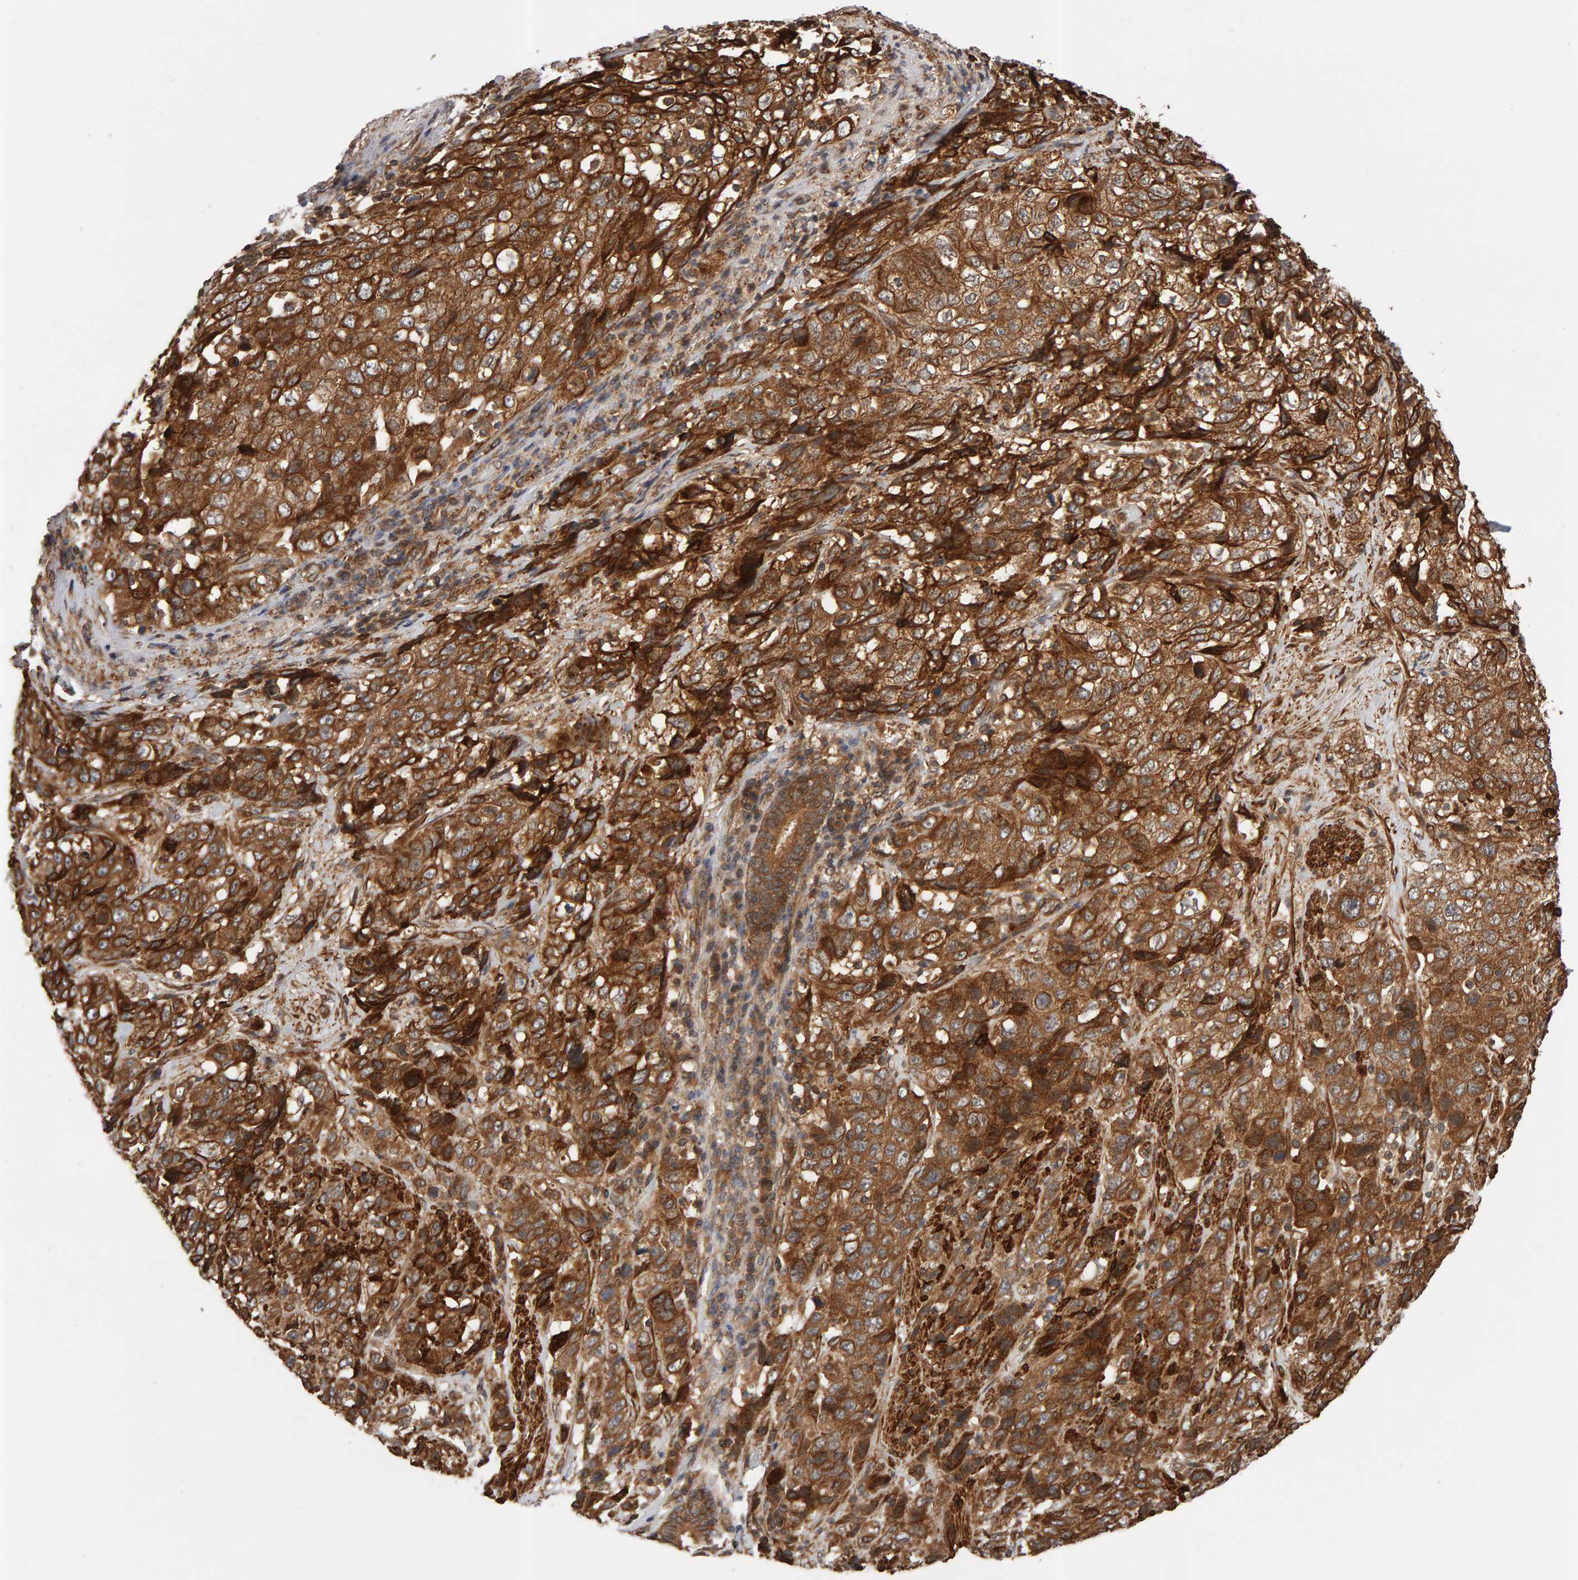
{"staining": {"intensity": "strong", "quantity": ">75%", "location": "cytoplasmic/membranous"}, "tissue": "stomach cancer", "cell_type": "Tumor cells", "image_type": "cancer", "snomed": [{"axis": "morphology", "description": "Adenocarcinoma, NOS"}, {"axis": "topography", "description": "Stomach"}], "caption": "The photomicrograph reveals staining of stomach adenocarcinoma, revealing strong cytoplasmic/membranous protein positivity (brown color) within tumor cells.", "gene": "SYNRG", "patient": {"sex": "male", "age": 48}}